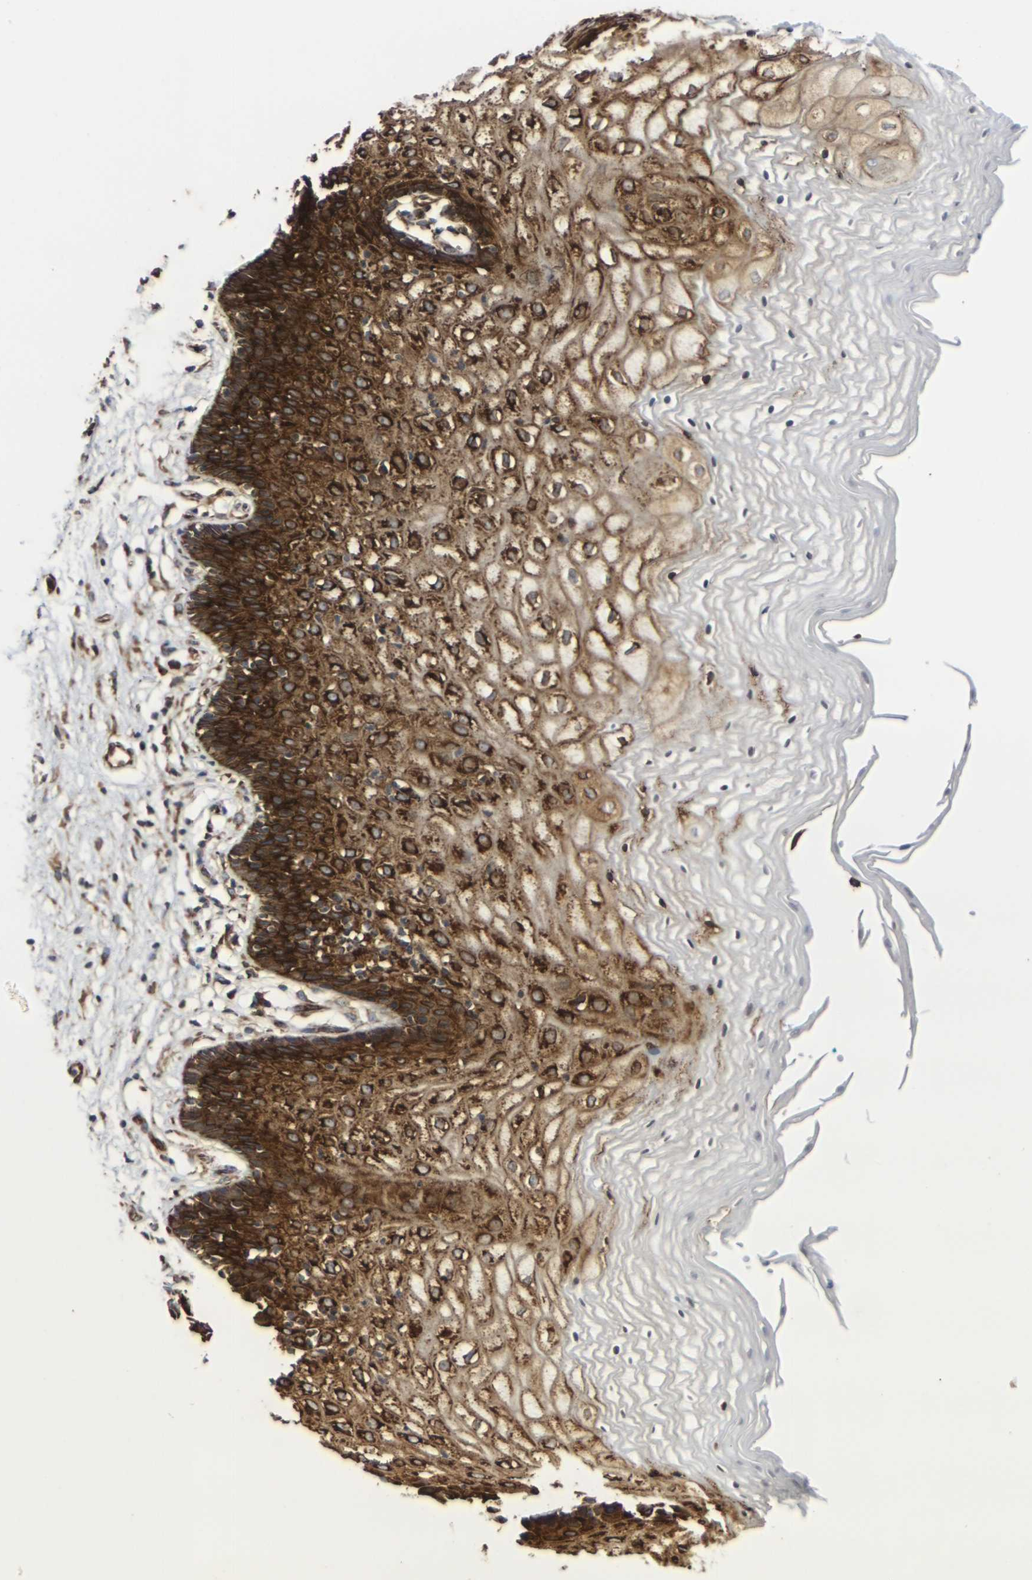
{"staining": {"intensity": "strong", "quantity": ">75%", "location": "cytoplasmic/membranous"}, "tissue": "vagina", "cell_type": "Squamous epithelial cells", "image_type": "normal", "snomed": [{"axis": "morphology", "description": "Normal tissue, NOS"}, {"axis": "topography", "description": "Vagina"}], "caption": "Protein analysis of benign vagina shows strong cytoplasmic/membranous staining in about >75% of squamous epithelial cells. The staining was performed using DAB to visualize the protein expression in brown, while the nuclei were stained in blue with hematoxylin (Magnification: 20x).", "gene": "MARCHF2", "patient": {"sex": "female", "age": 34}}